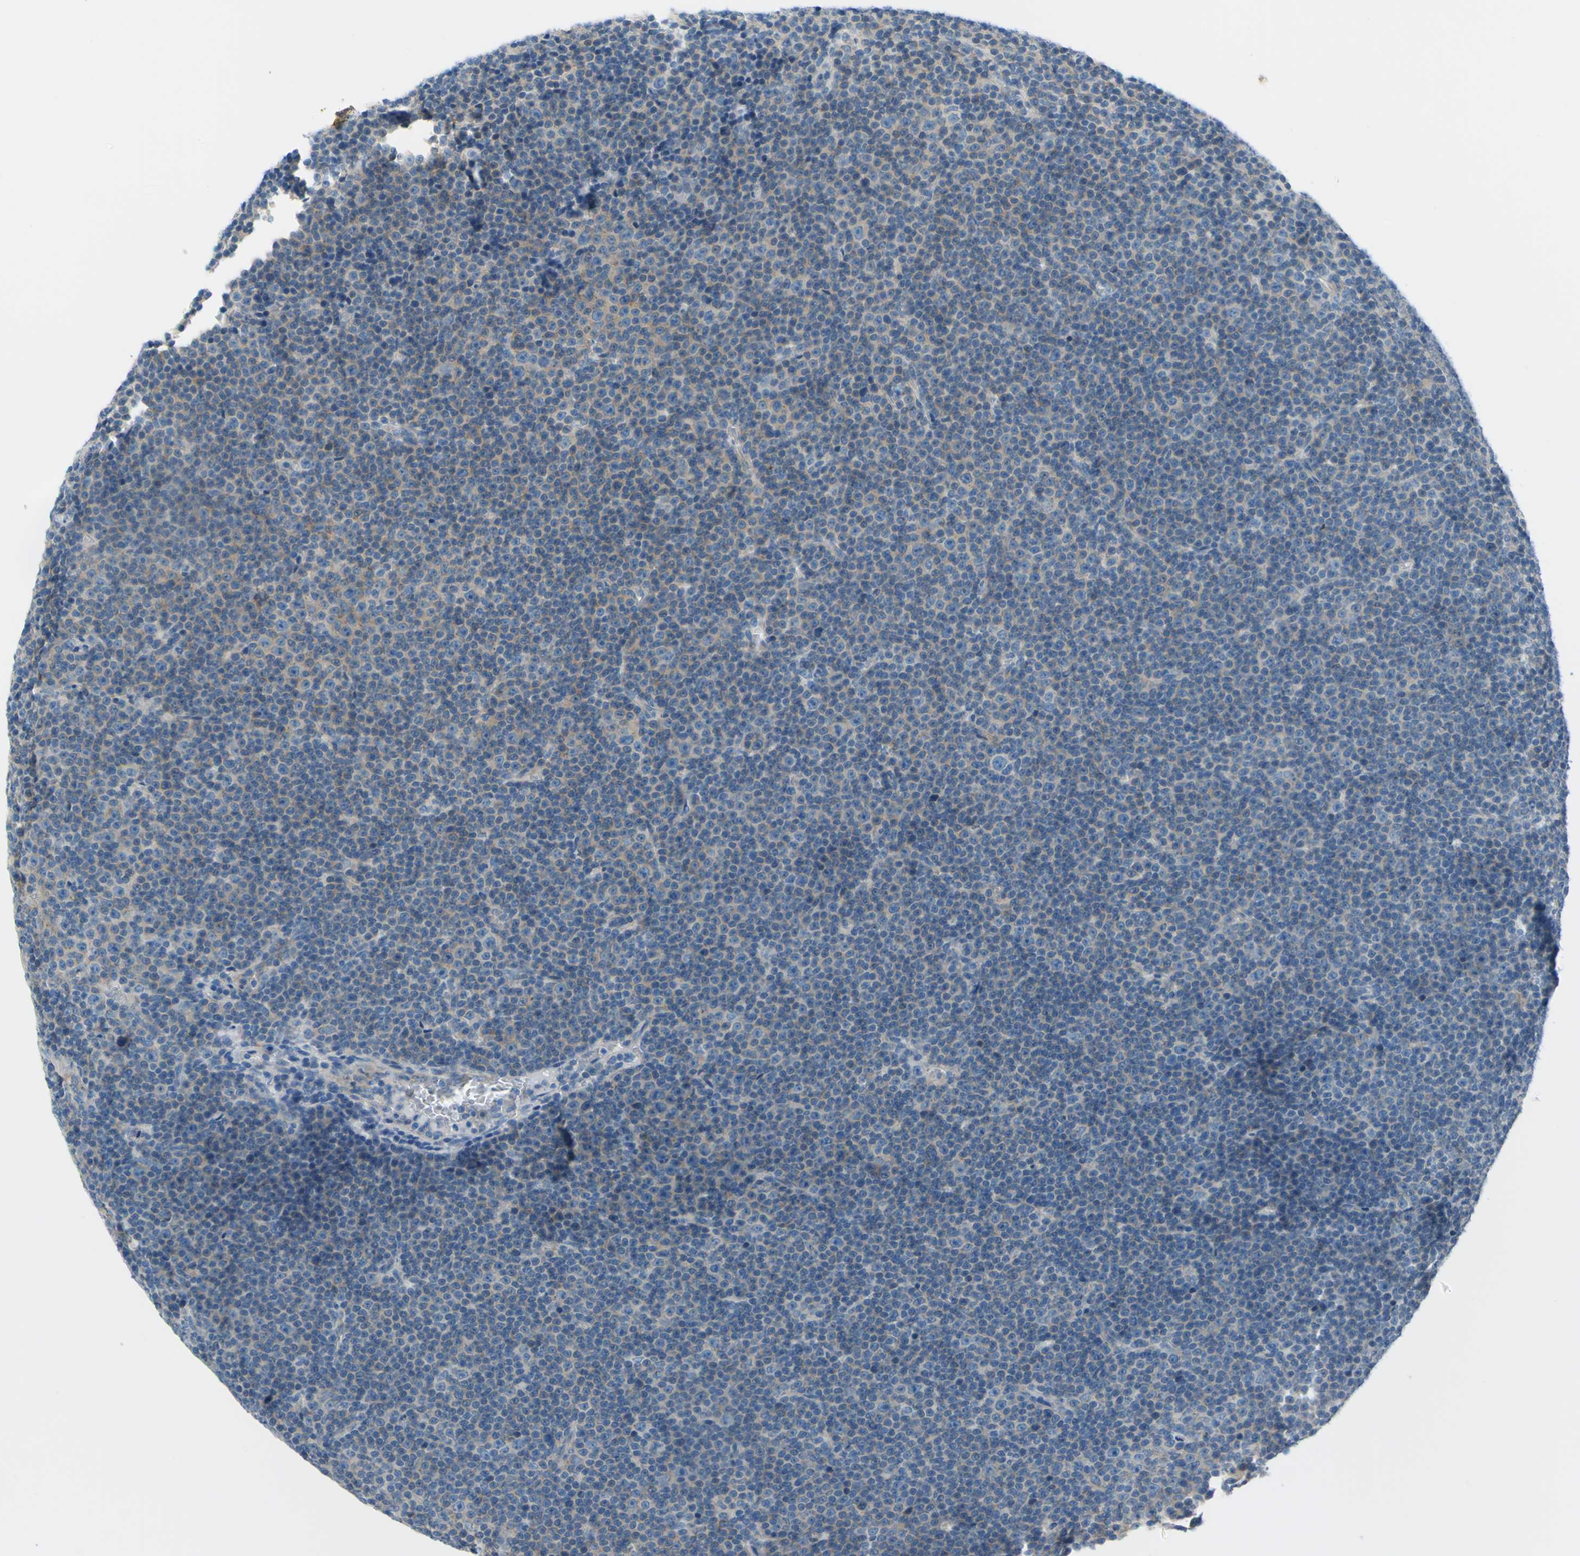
{"staining": {"intensity": "negative", "quantity": "none", "location": "none"}, "tissue": "lymphoma", "cell_type": "Tumor cells", "image_type": "cancer", "snomed": [{"axis": "morphology", "description": "Malignant lymphoma, non-Hodgkin's type, Low grade"}, {"axis": "topography", "description": "Lymph node"}], "caption": "IHC of human lymphoma demonstrates no expression in tumor cells. (DAB immunohistochemistry (IHC) with hematoxylin counter stain).", "gene": "FRMD4B", "patient": {"sex": "female", "age": 67}}